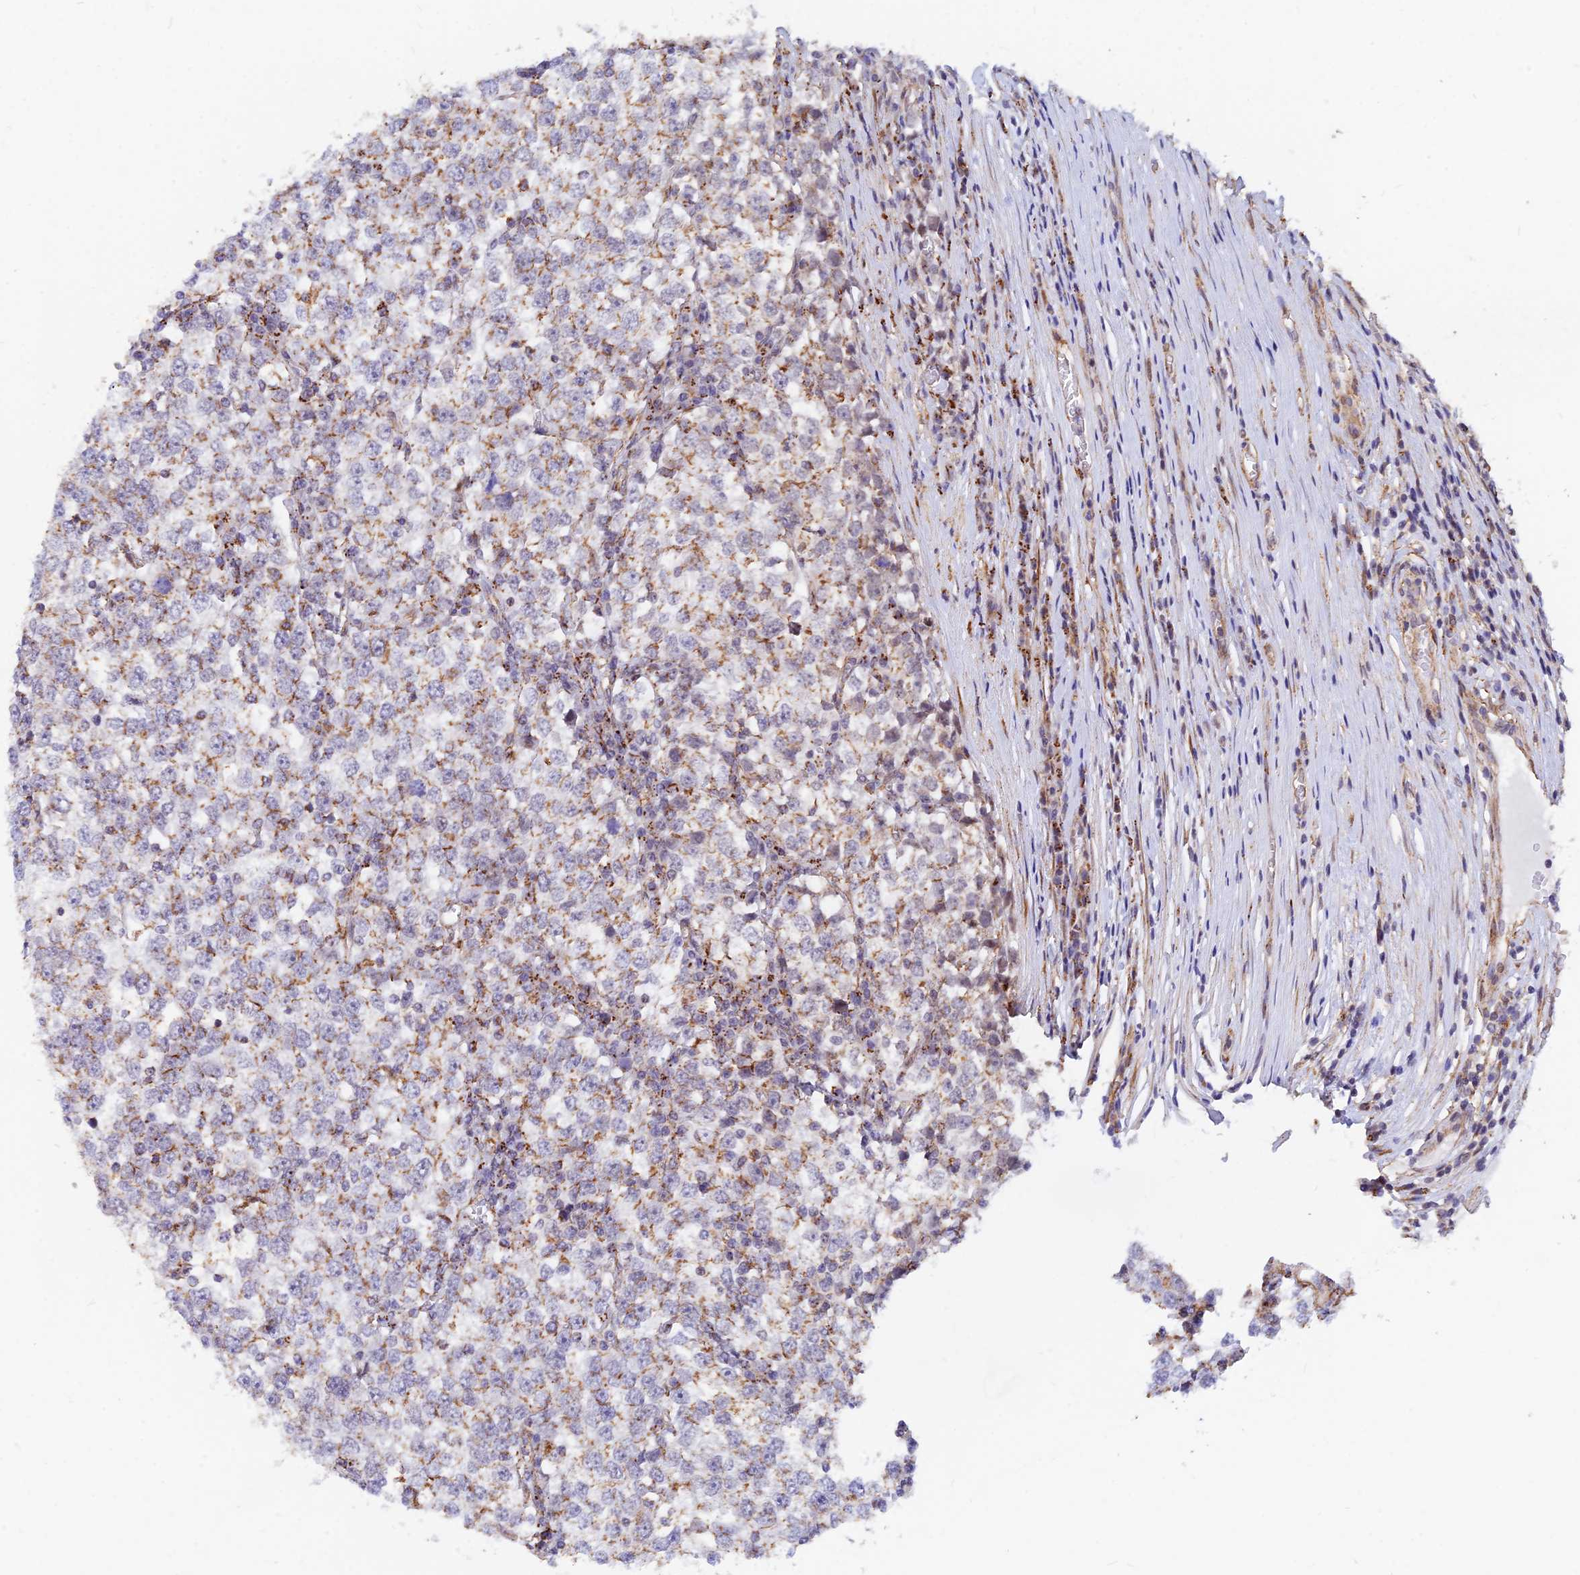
{"staining": {"intensity": "weak", "quantity": ">75%", "location": "cytoplasmic/membranous"}, "tissue": "testis cancer", "cell_type": "Tumor cells", "image_type": "cancer", "snomed": [{"axis": "morphology", "description": "Seminoma, NOS"}, {"axis": "topography", "description": "Testis"}], "caption": "DAB immunohistochemical staining of human testis cancer reveals weak cytoplasmic/membranous protein expression in about >75% of tumor cells. (IHC, brightfield microscopy, high magnification).", "gene": "VSTM2L", "patient": {"sex": "male", "age": 65}}